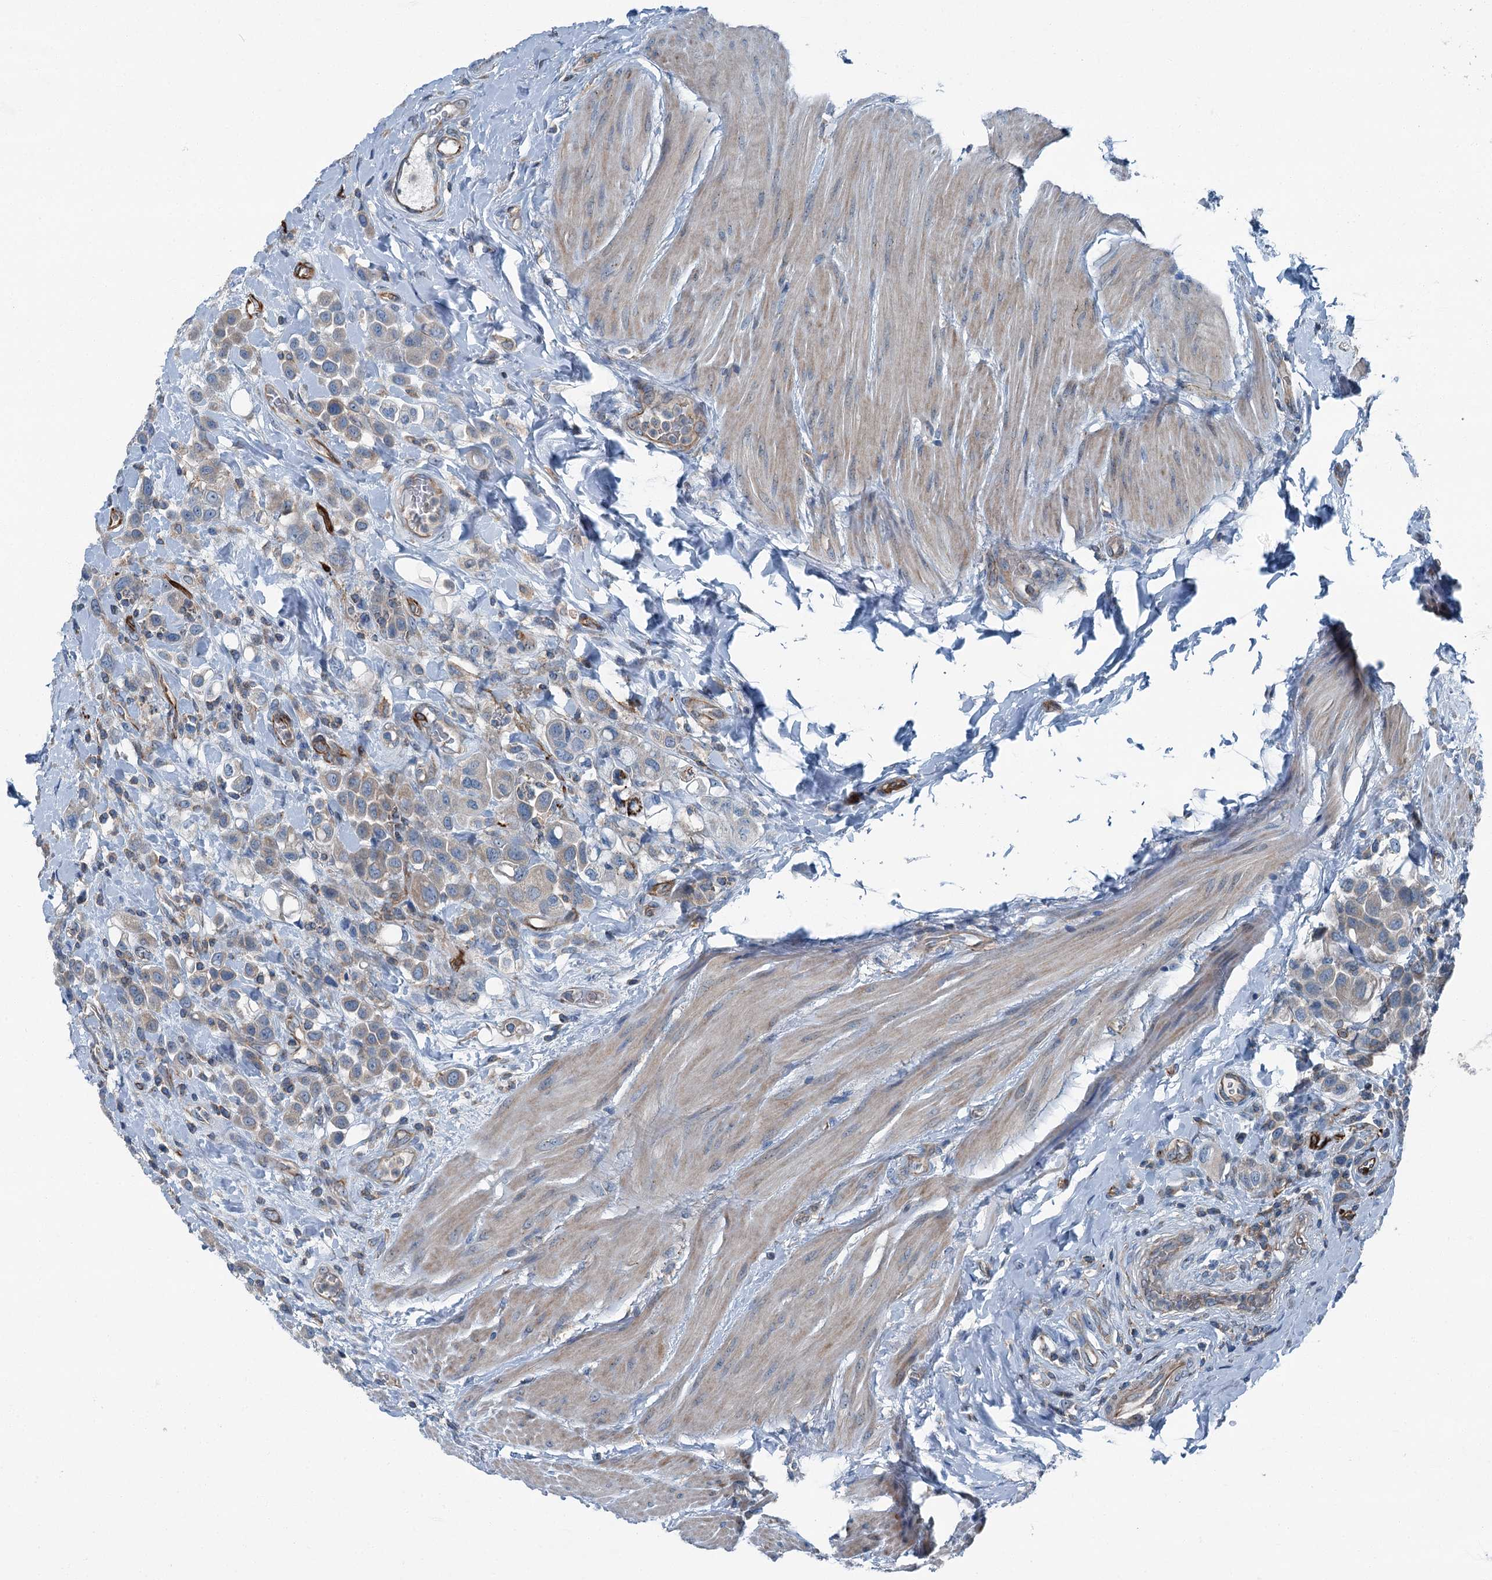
{"staining": {"intensity": "weak", "quantity": "25%-75%", "location": "cytoplasmic/membranous"}, "tissue": "urothelial cancer", "cell_type": "Tumor cells", "image_type": "cancer", "snomed": [{"axis": "morphology", "description": "Urothelial carcinoma, High grade"}, {"axis": "topography", "description": "Urinary bladder"}], "caption": "Tumor cells demonstrate low levels of weak cytoplasmic/membranous expression in approximately 25%-75% of cells in human high-grade urothelial carcinoma. Using DAB (3,3'-diaminobenzidine) (brown) and hematoxylin (blue) stains, captured at high magnification using brightfield microscopy.", "gene": "AXL", "patient": {"sex": "male", "age": 50}}